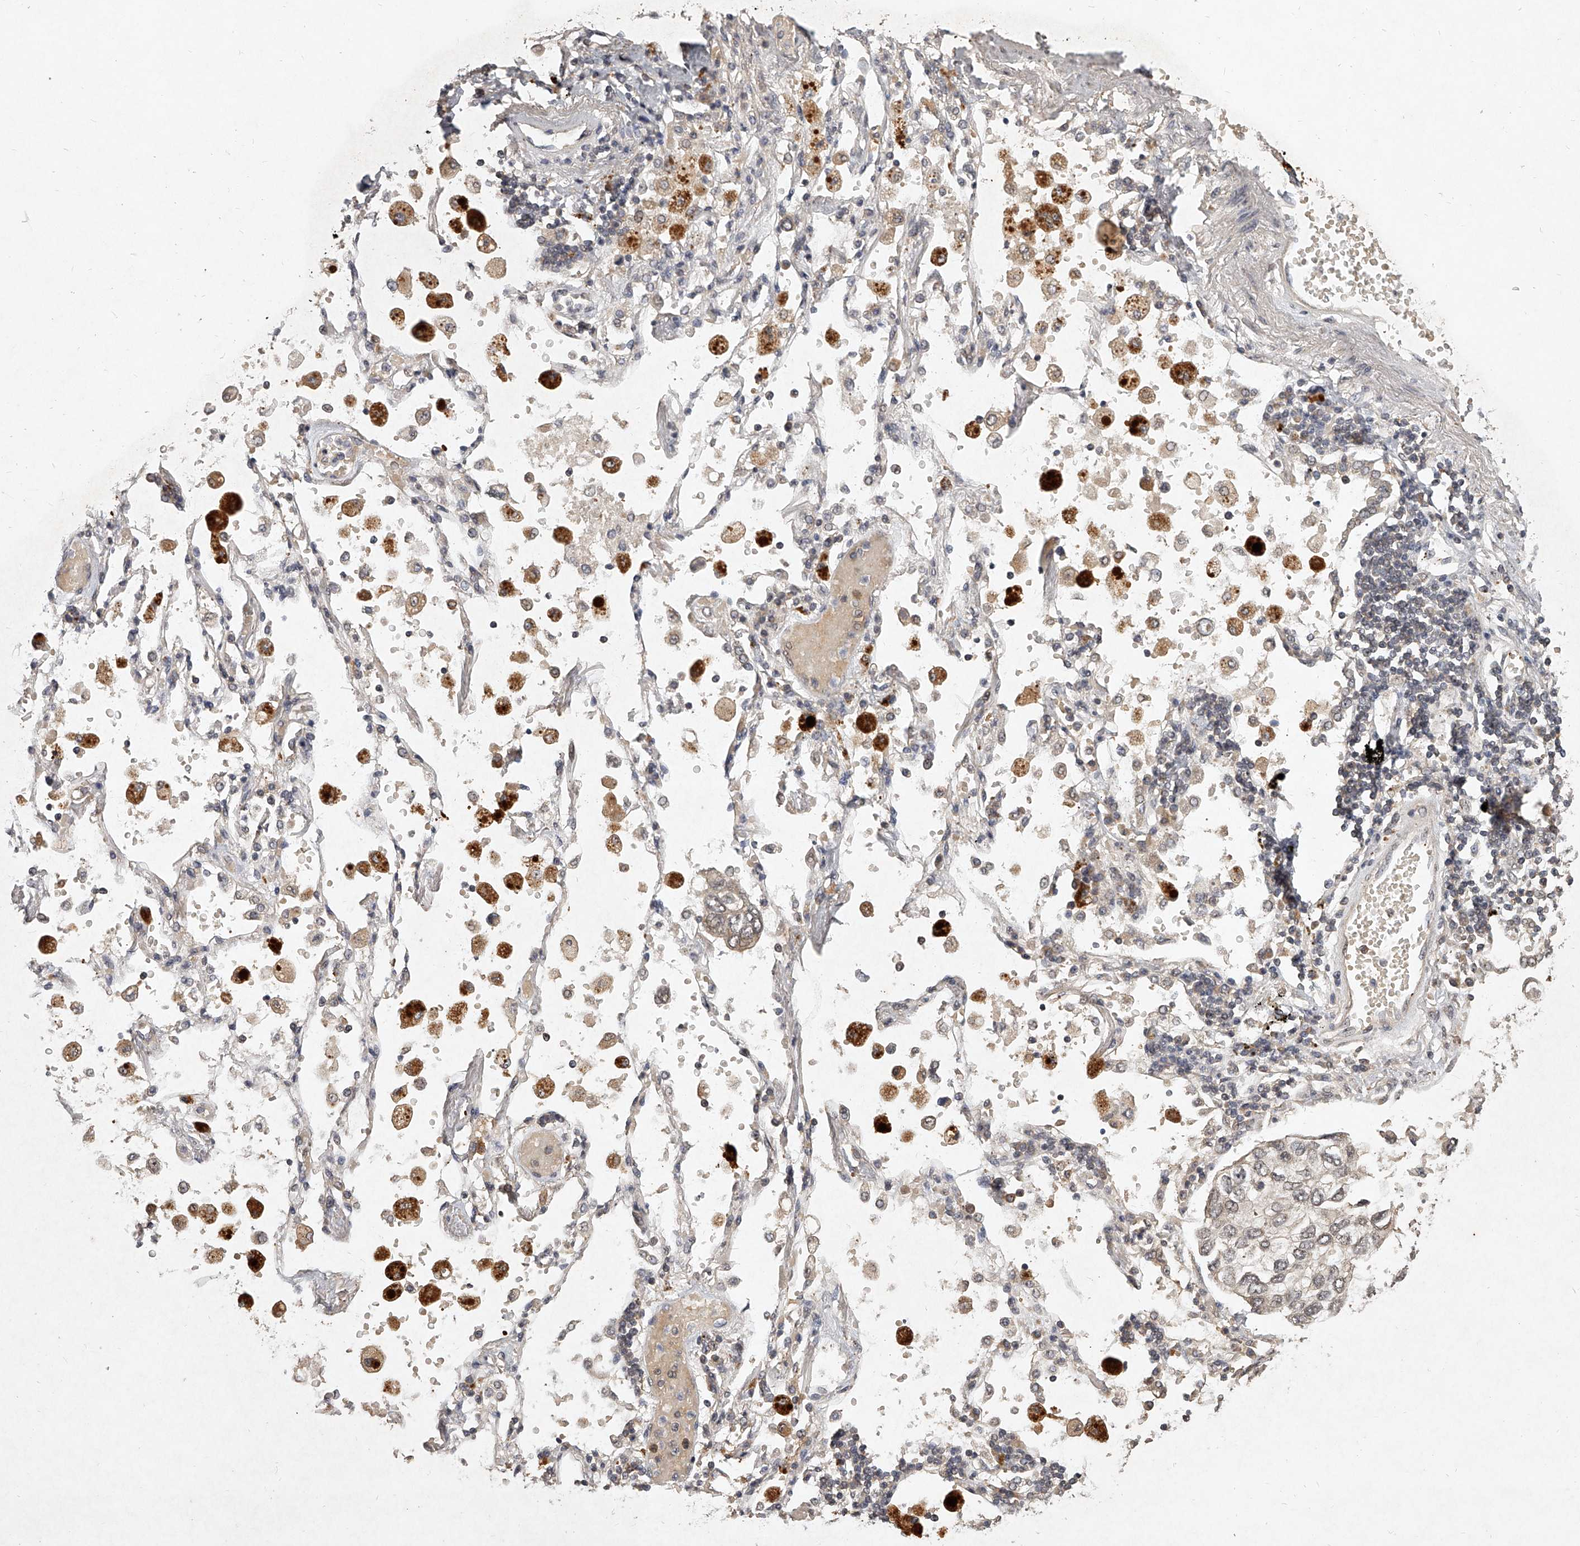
{"staining": {"intensity": "weak", "quantity": "<25%", "location": "cytoplasmic/membranous"}, "tissue": "lung cancer", "cell_type": "Tumor cells", "image_type": "cancer", "snomed": [{"axis": "morphology", "description": "Adenocarcinoma, NOS"}, {"axis": "topography", "description": "Lung"}], "caption": "A high-resolution histopathology image shows immunohistochemistry staining of lung cancer, which reveals no significant staining in tumor cells. Nuclei are stained in blue.", "gene": "SLC37A1", "patient": {"sex": "male", "age": 63}}